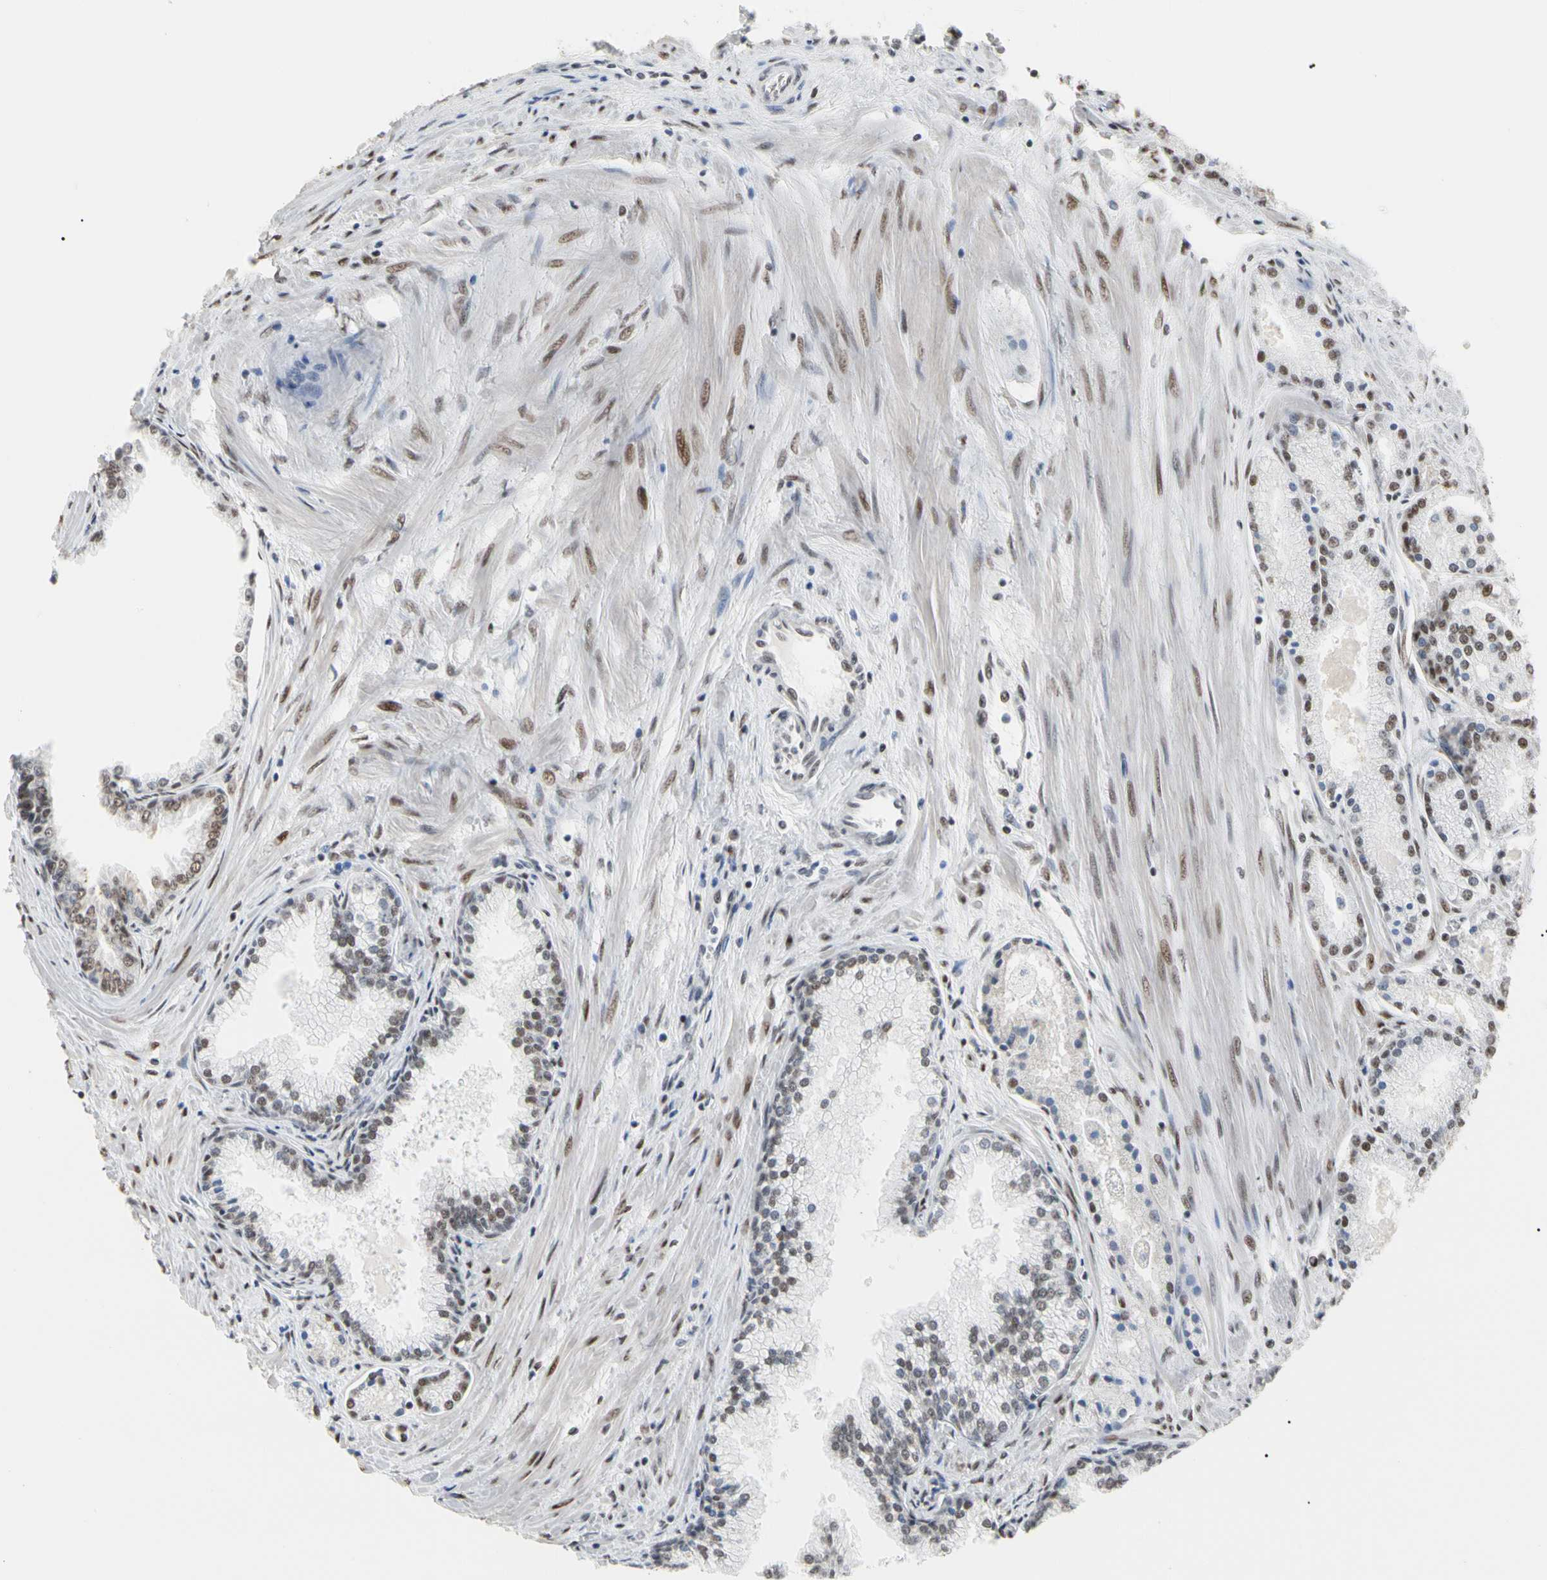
{"staining": {"intensity": "moderate", "quantity": "25%-75%", "location": "nuclear"}, "tissue": "prostate cancer", "cell_type": "Tumor cells", "image_type": "cancer", "snomed": [{"axis": "morphology", "description": "Adenocarcinoma, High grade"}, {"axis": "topography", "description": "Prostate"}], "caption": "Prostate high-grade adenocarcinoma tissue reveals moderate nuclear staining in about 25%-75% of tumor cells, visualized by immunohistochemistry. (DAB (3,3'-diaminobenzidine) IHC with brightfield microscopy, high magnification).", "gene": "FAM98B", "patient": {"sex": "male", "age": 61}}